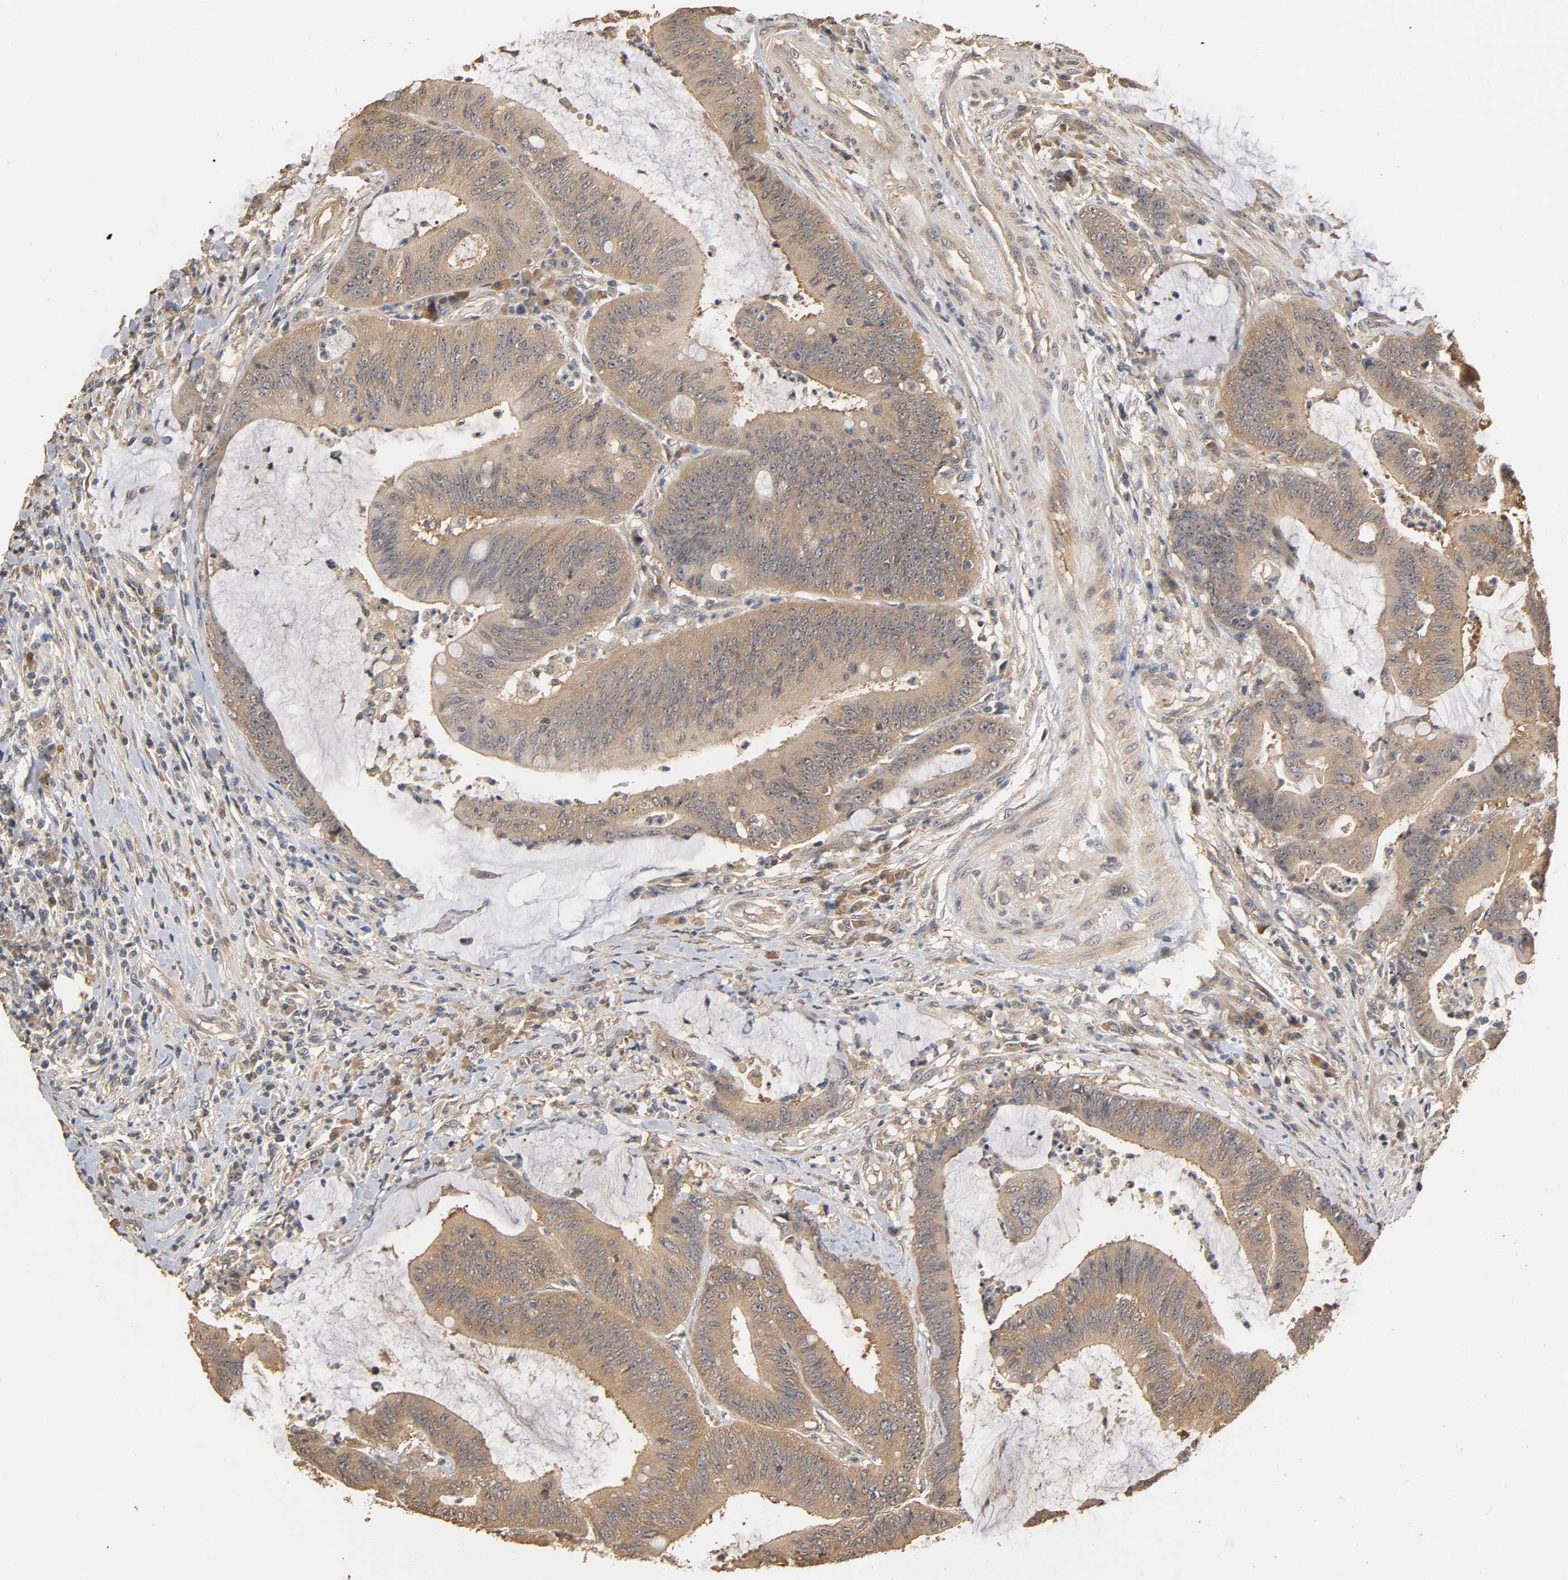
{"staining": {"intensity": "moderate", "quantity": ">75%", "location": "cytoplasmic/membranous"}, "tissue": "colorectal cancer", "cell_type": "Tumor cells", "image_type": "cancer", "snomed": [{"axis": "morphology", "description": "Adenocarcinoma, NOS"}, {"axis": "topography", "description": "Rectum"}], "caption": "The micrograph demonstrates staining of adenocarcinoma (colorectal), revealing moderate cytoplasmic/membranous protein expression (brown color) within tumor cells. (DAB = brown stain, brightfield microscopy at high magnification).", "gene": "ARHGEF7", "patient": {"sex": "female", "age": 66}}